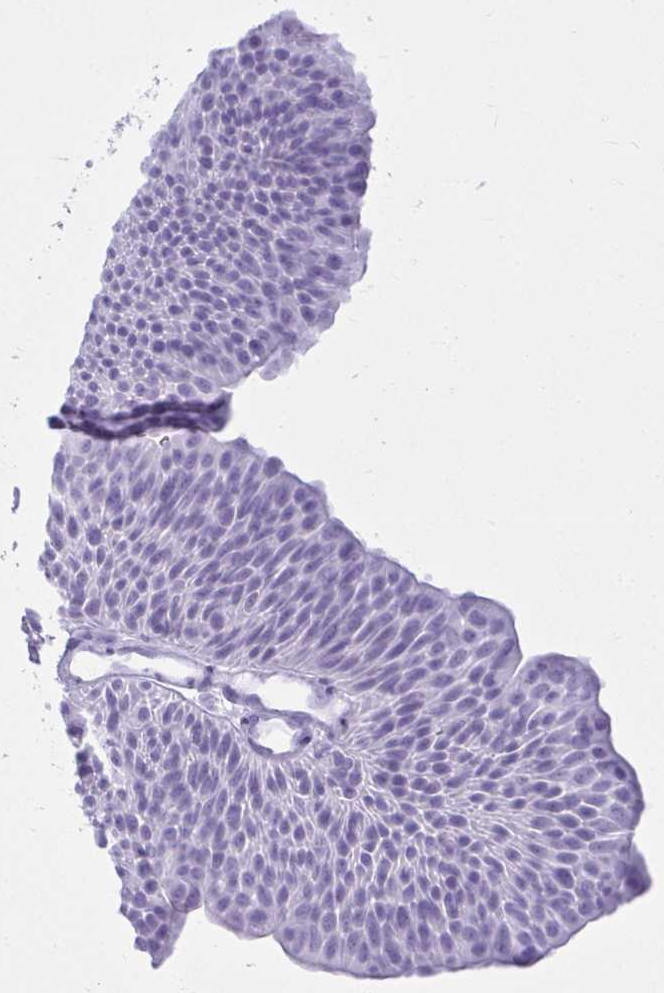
{"staining": {"intensity": "negative", "quantity": "none", "location": "none"}, "tissue": "urothelial cancer", "cell_type": "Tumor cells", "image_type": "cancer", "snomed": [{"axis": "morphology", "description": "Urothelial carcinoma, NOS"}, {"axis": "topography", "description": "Urinary bladder"}], "caption": "This is an immunohistochemistry (IHC) image of human urothelial cancer. There is no positivity in tumor cells.", "gene": "CLGN", "patient": {"sex": "male", "age": 67}}